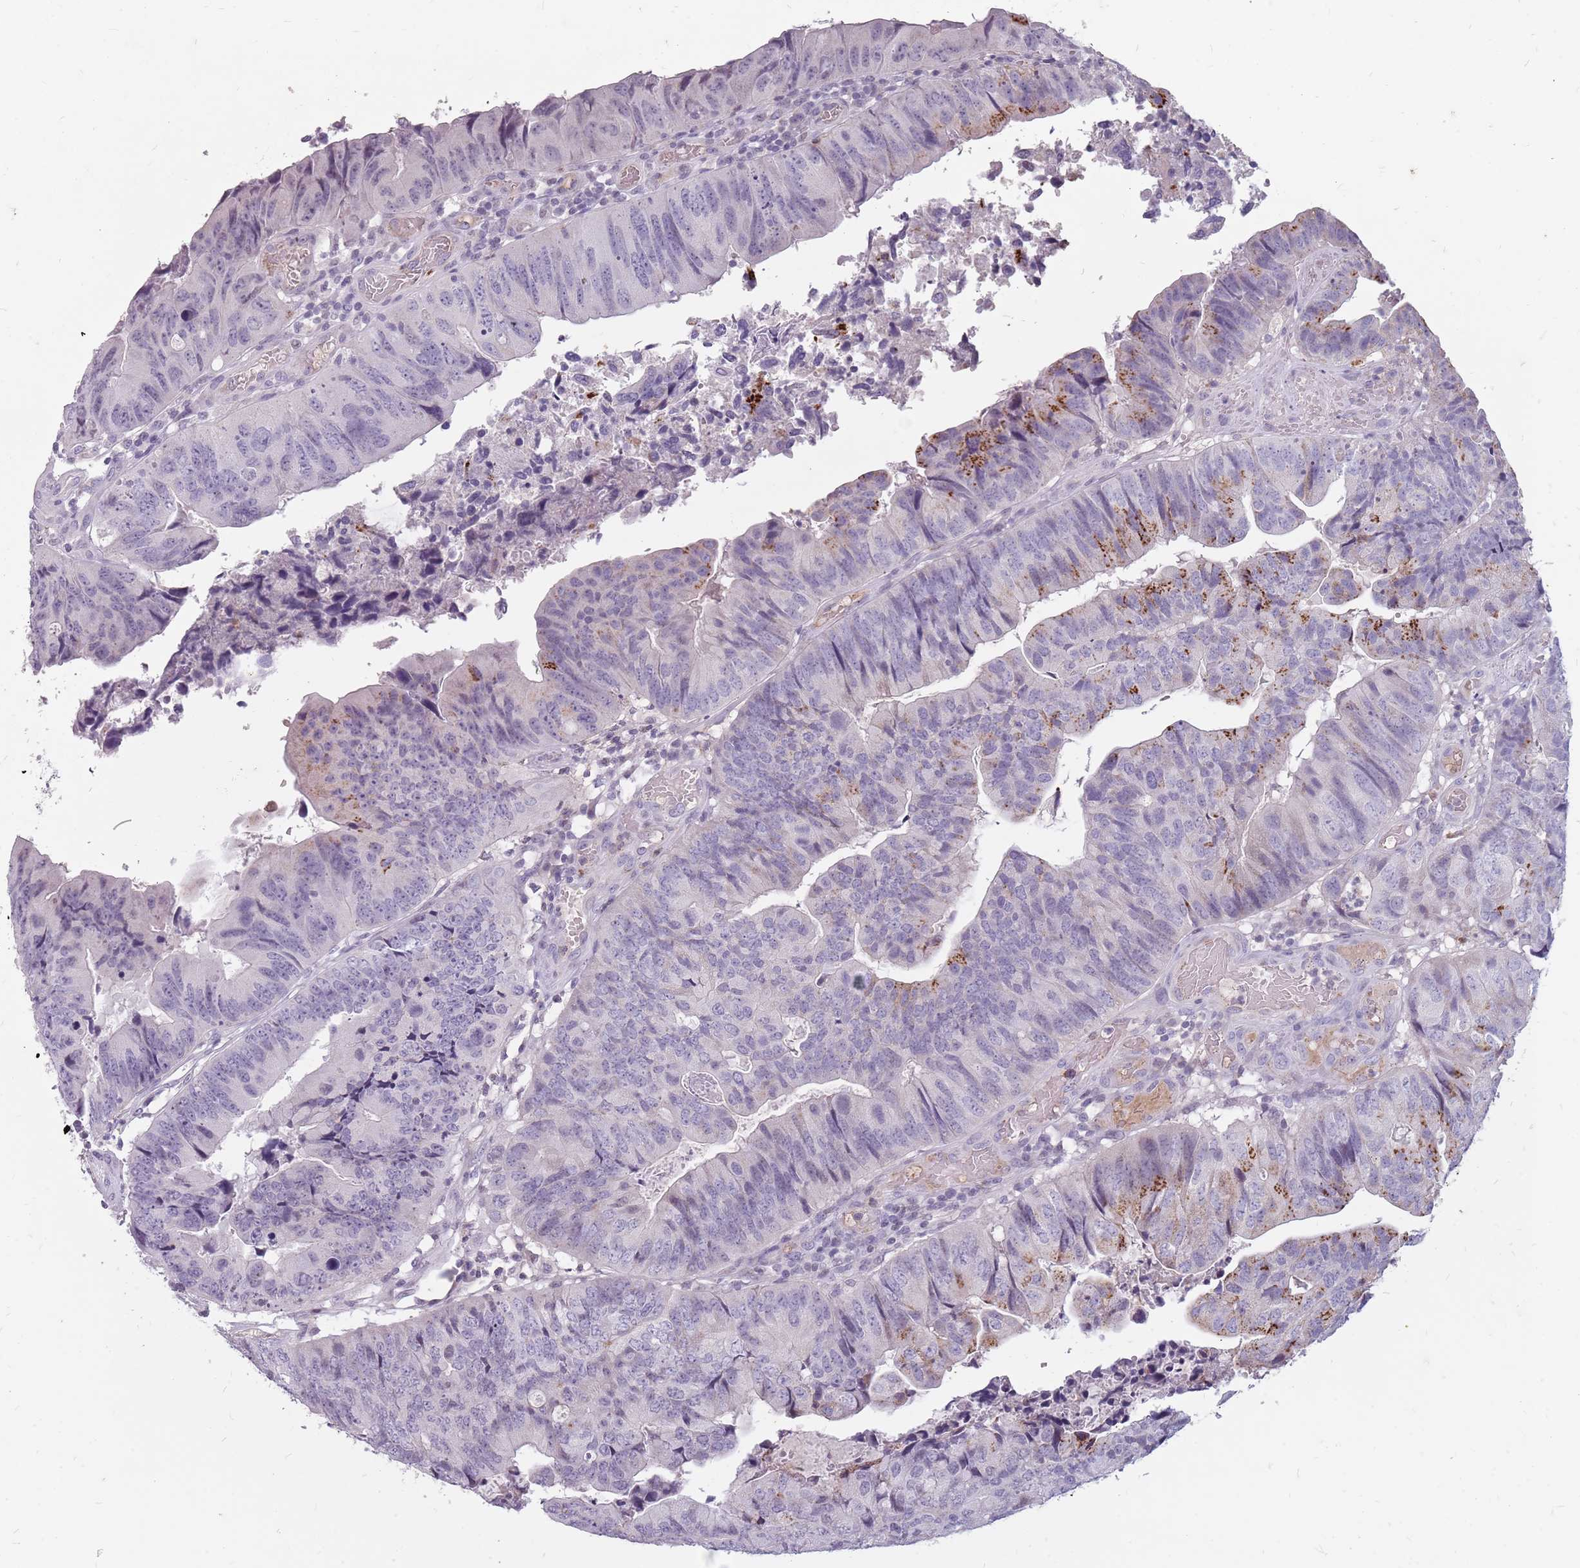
{"staining": {"intensity": "moderate", "quantity": "<25%", "location": "cytoplasmic/membranous"}, "tissue": "colorectal cancer", "cell_type": "Tumor cells", "image_type": "cancer", "snomed": [{"axis": "morphology", "description": "Adenocarcinoma, NOS"}, {"axis": "topography", "description": "Colon"}], "caption": "Immunohistochemistry (IHC) staining of colorectal cancer (adenocarcinoma), which exhibits low levels of moderate cytoplasmic/membranous positivity in about <25% of tumor cells indicating moderate cytoplasmic/membranous protein staining. The staining was performed using DAB (brown) for protein detection and nuclei were counterstained in hematoxylin (blue).", "gene": "NEK6", "patient": {"sex": "female", "age": 67}}